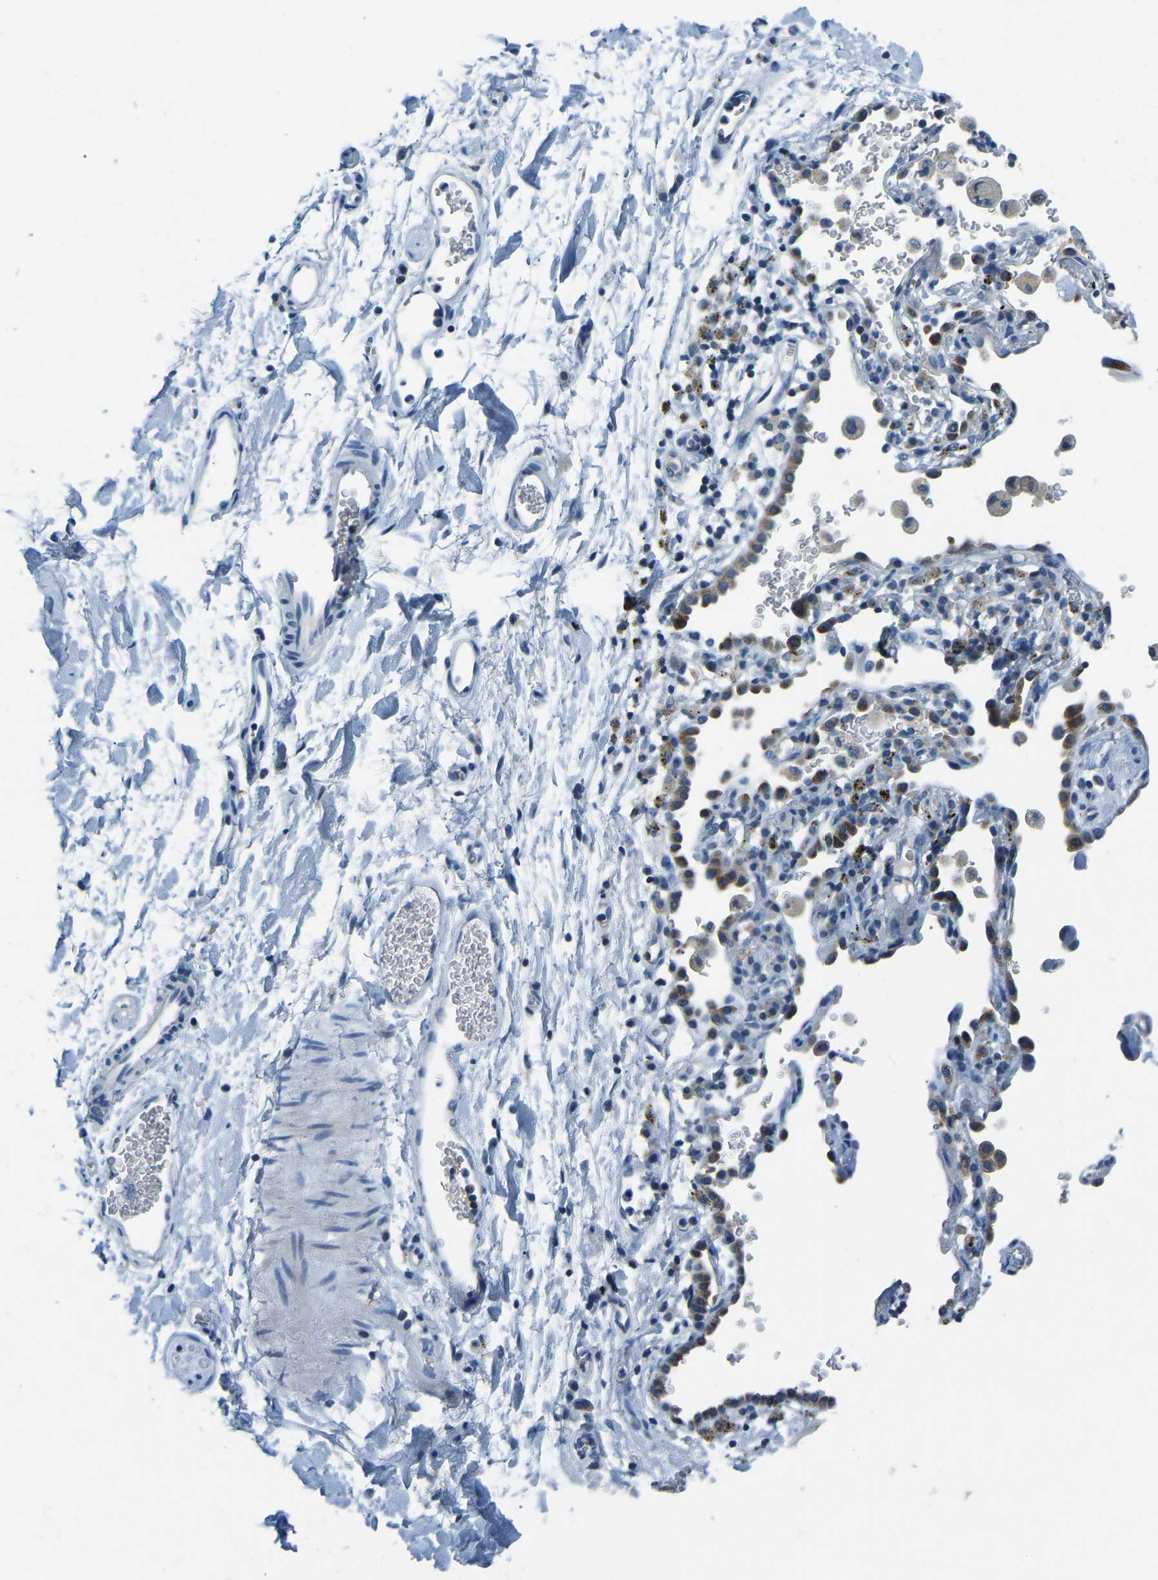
{"staining": {"intensity": "negative", "quantity": "none", "location": "none"}, "tissue": "adipose tissue", "cell_type": "Adipocytes", "image_type": "normal", "snomed": [{"axis": "morphology", "description": "Normal tissue, NOS"}, {"axis": "topography", "description": "Cartilage tissue"}, {"axis": "topography", "description": "Bronchus"}], "caption": "IHC photomicrograph of unremarkable adipose tissue stained for a protein (brown), which exhibits no positivity in adipocytes. (DAB IHC visualized using brightfield microscopy, high magnification).", "gene": "XIRP1", "patient": {"sex": "female", "age": 53}}